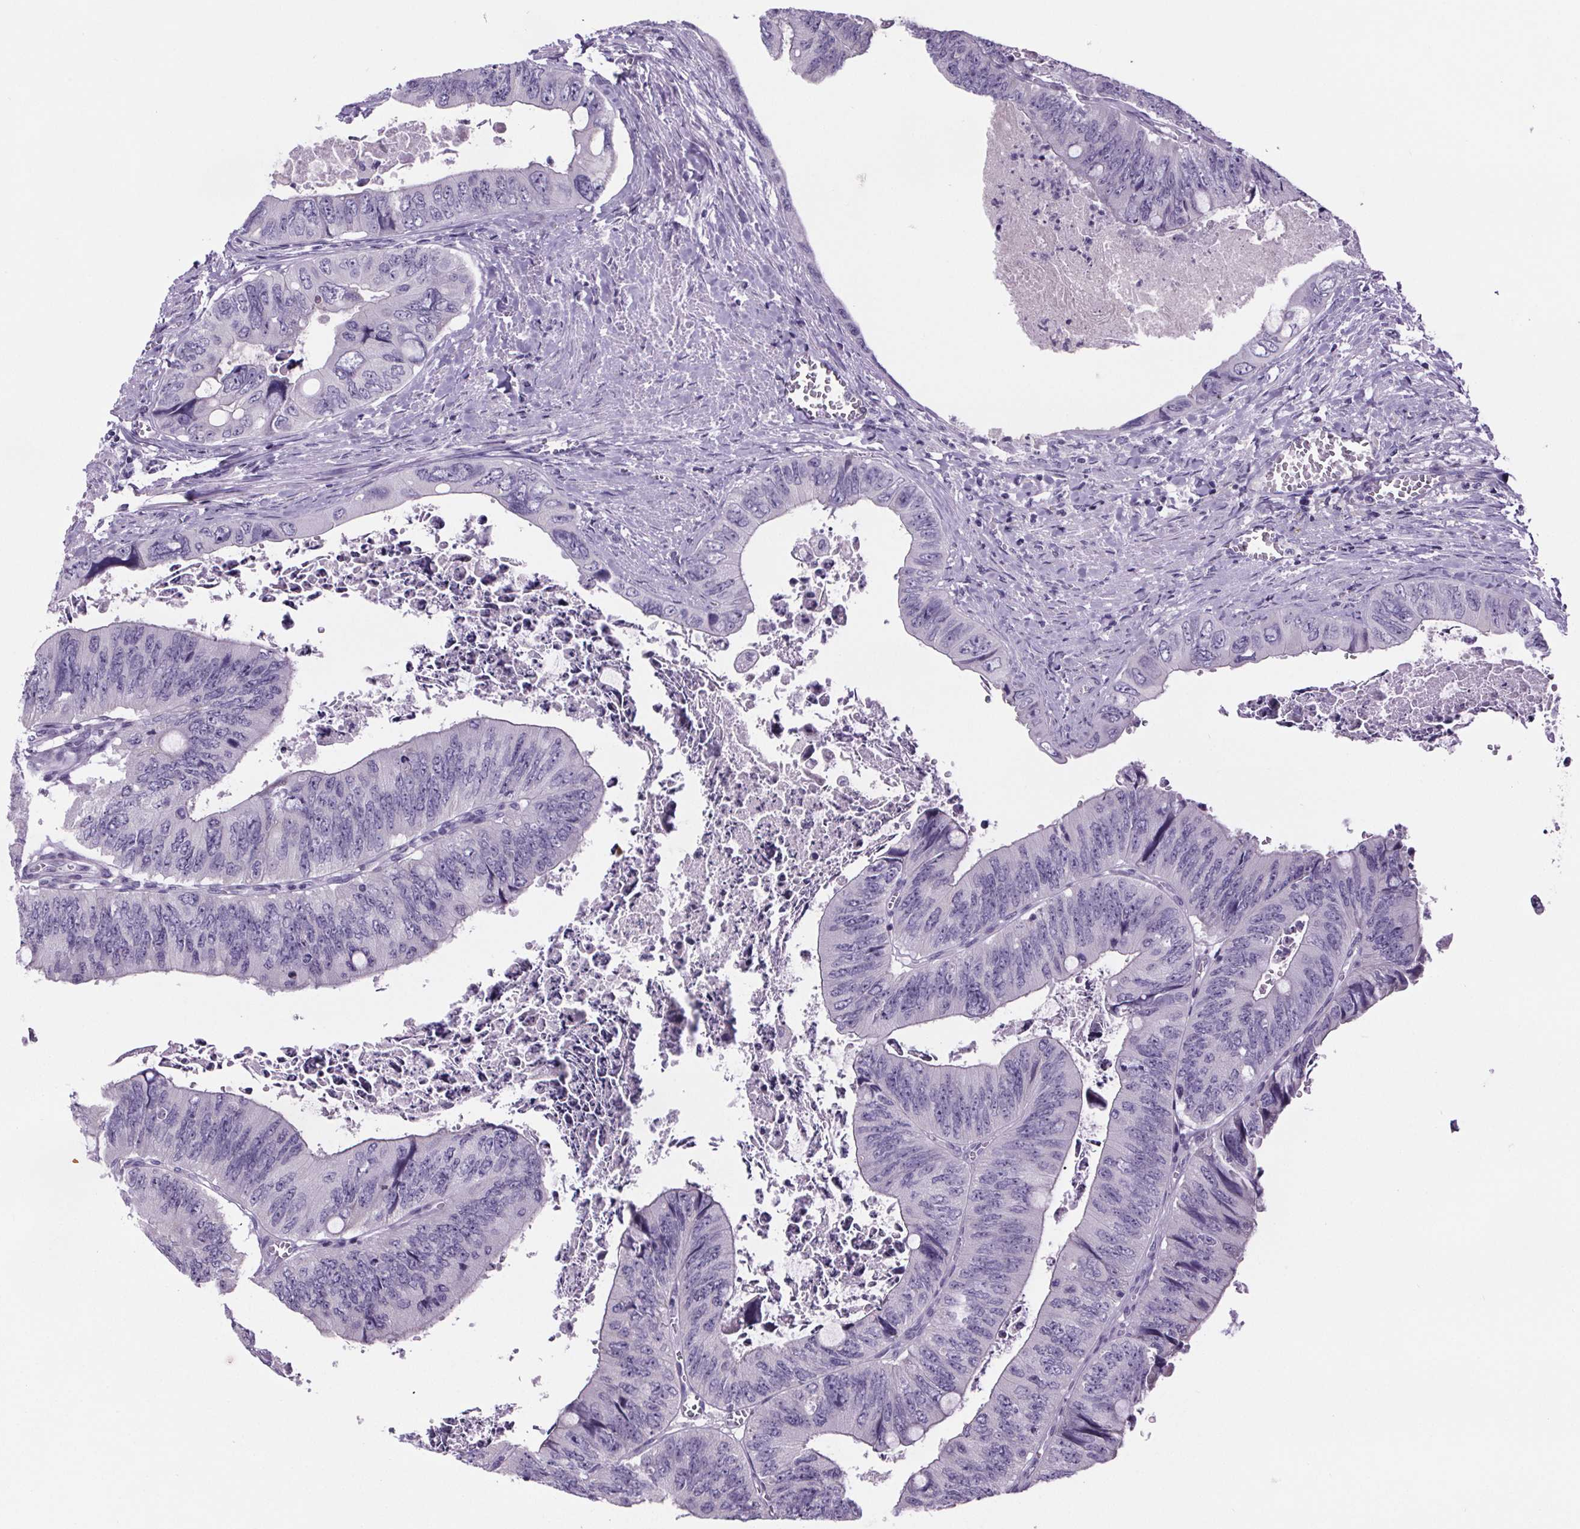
{"staining": {"intensity": "negative", "quantity": "none", "location": "none"}, "tissue": "colorectal cancer", "cell_type": "Tumor cells", "image_type": "cancer", "snomed": [{"axis": "morphology", "description": "Adenocarcinoma, NOS"}, {"axis": "topography", "description": "Colon"}], "caption": "Tumor cells show no significant protein staining in colorectal cancer (adenocarcinoma). (DAB IHC with hematoxylin counter stain).", "gene": "CUBN", "patient": {"sex": "female", "age": 84}}